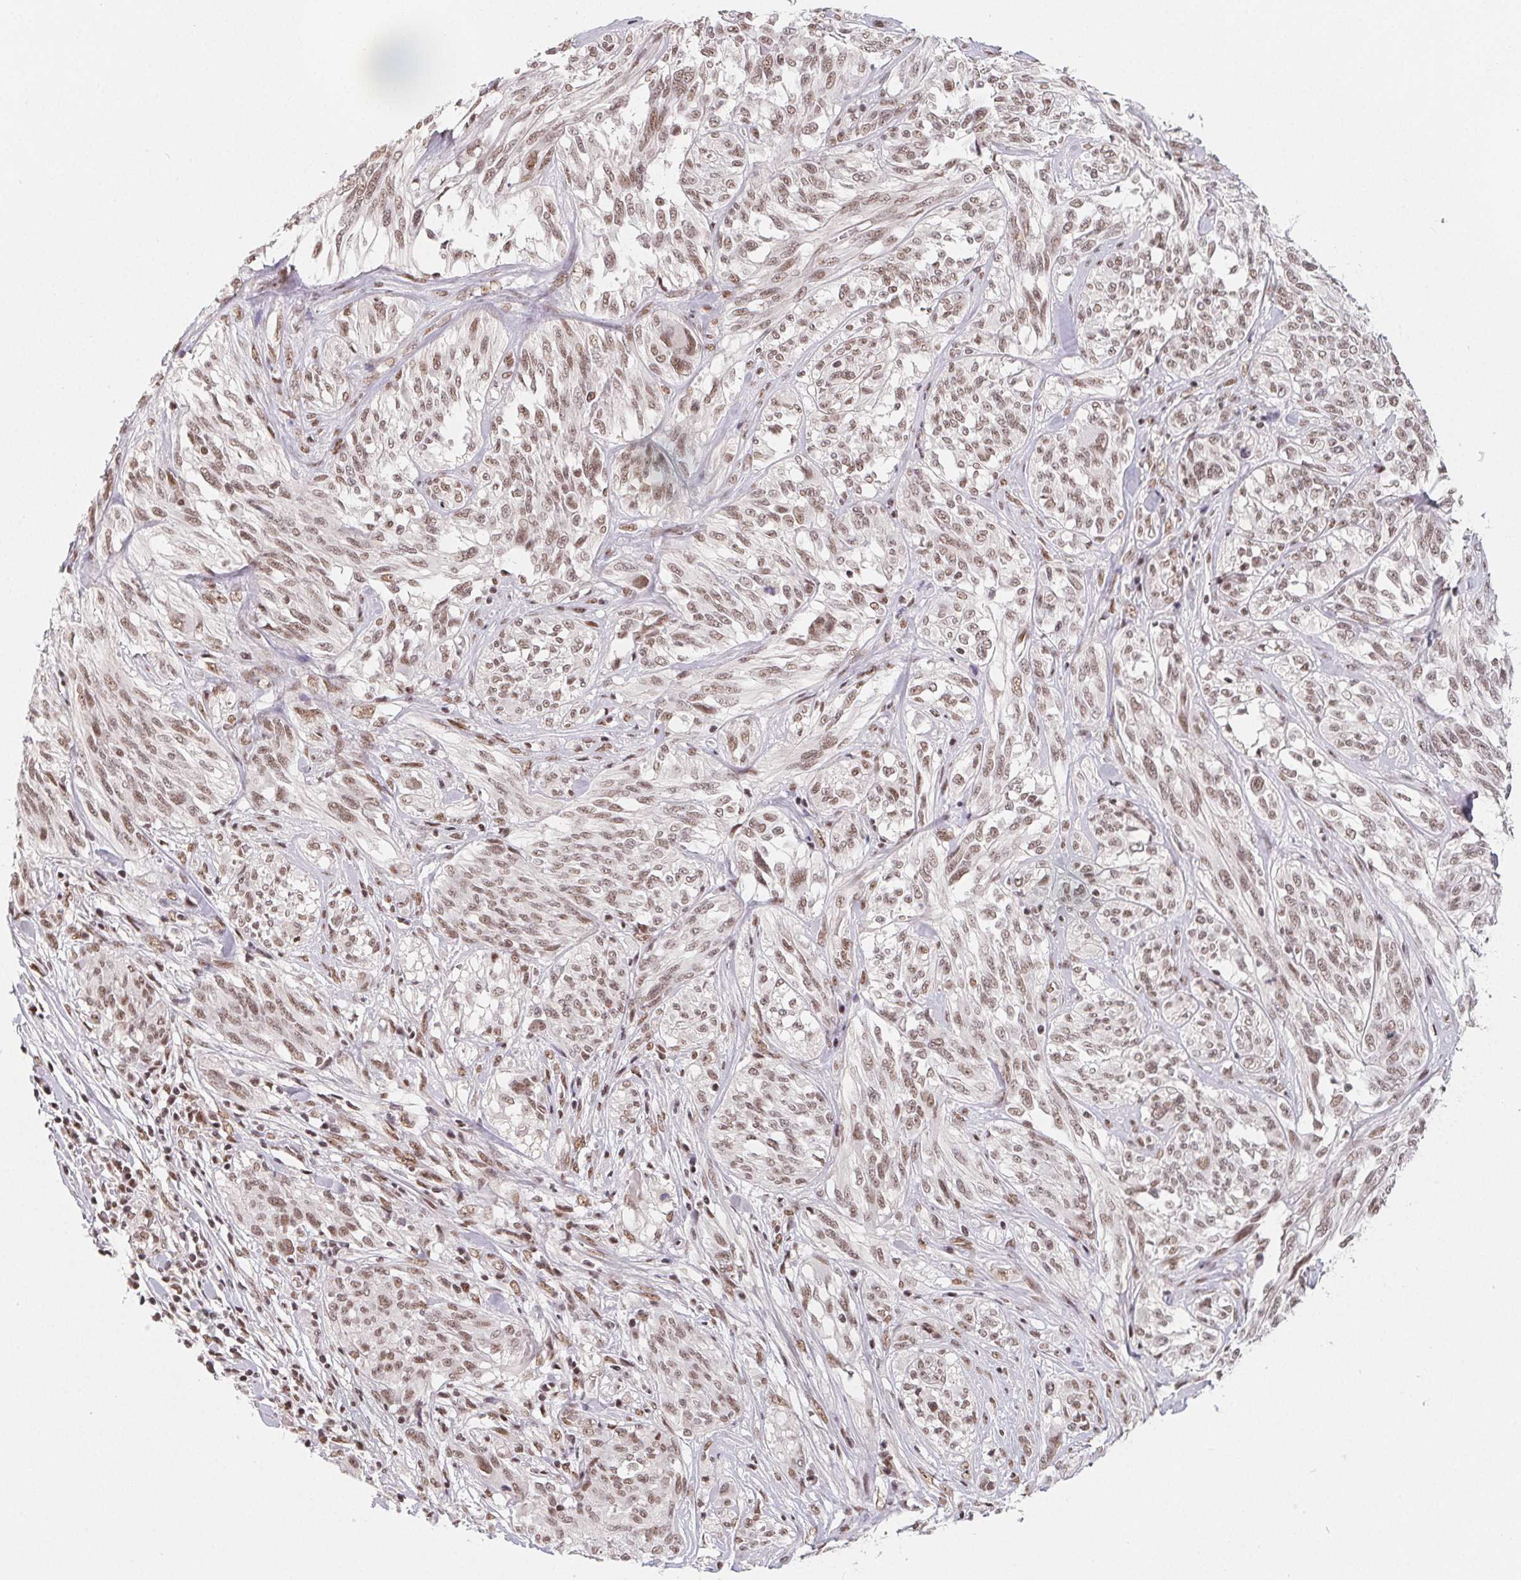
{"staining": {"intensity": "weak", "quantity": ">75%", "location": "nuclear"}, "tissue": "melanoma", "cell_type": "Tumor cells", "image_type": "cancer", "snomed": [{"axis": "morphology", "description": "Malignant melanoma, NOS"}, {"axis": "topography", "description": "Skin"}], "caption": "About >75% of tumor cells in malignant melanoma exhibit weak nuclear protein staining as visualized by brown immunohistochemical staining.", "gene": "TCERG1", "patient": {"sex": "female", "age": 91}}